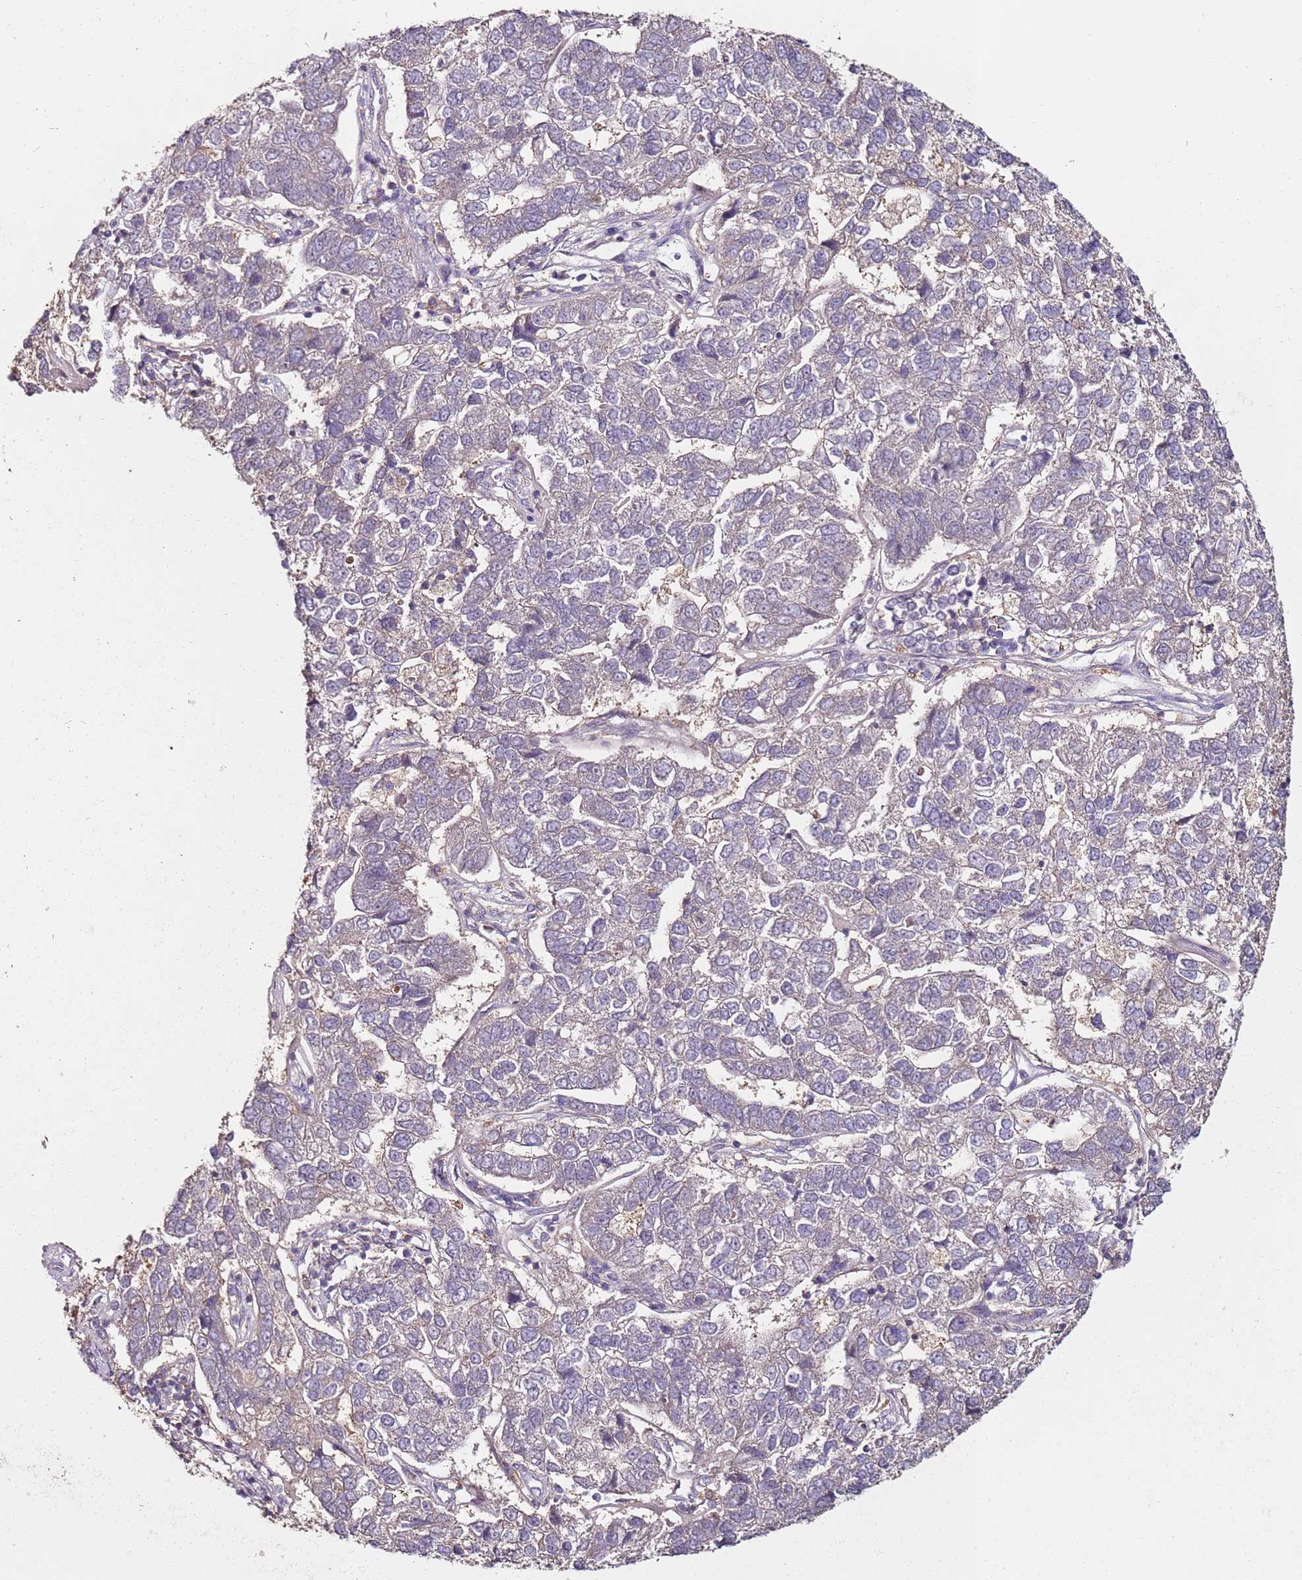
{"staining": {"intensity": "negative", "quantity": "none", "location": "none"}, "tissue": "pancreatic cancer", "cell_type": "Tumor cells", "image_type": "cancer", "snomed": [{"axis": "morphology", "description": "Adenocarcinoma, NOS"}, {"axis": "topography", "description": "Pancreas"}], "caption": "An IHC photomicrograph of pancreatic cancer (adenocarcinoma) is shown. There is no staining in tumor cells of pancreatic cancer (adenocarcinoma).", "gene": "MDH1", "patient": {"sex": "female", "age": 61}}